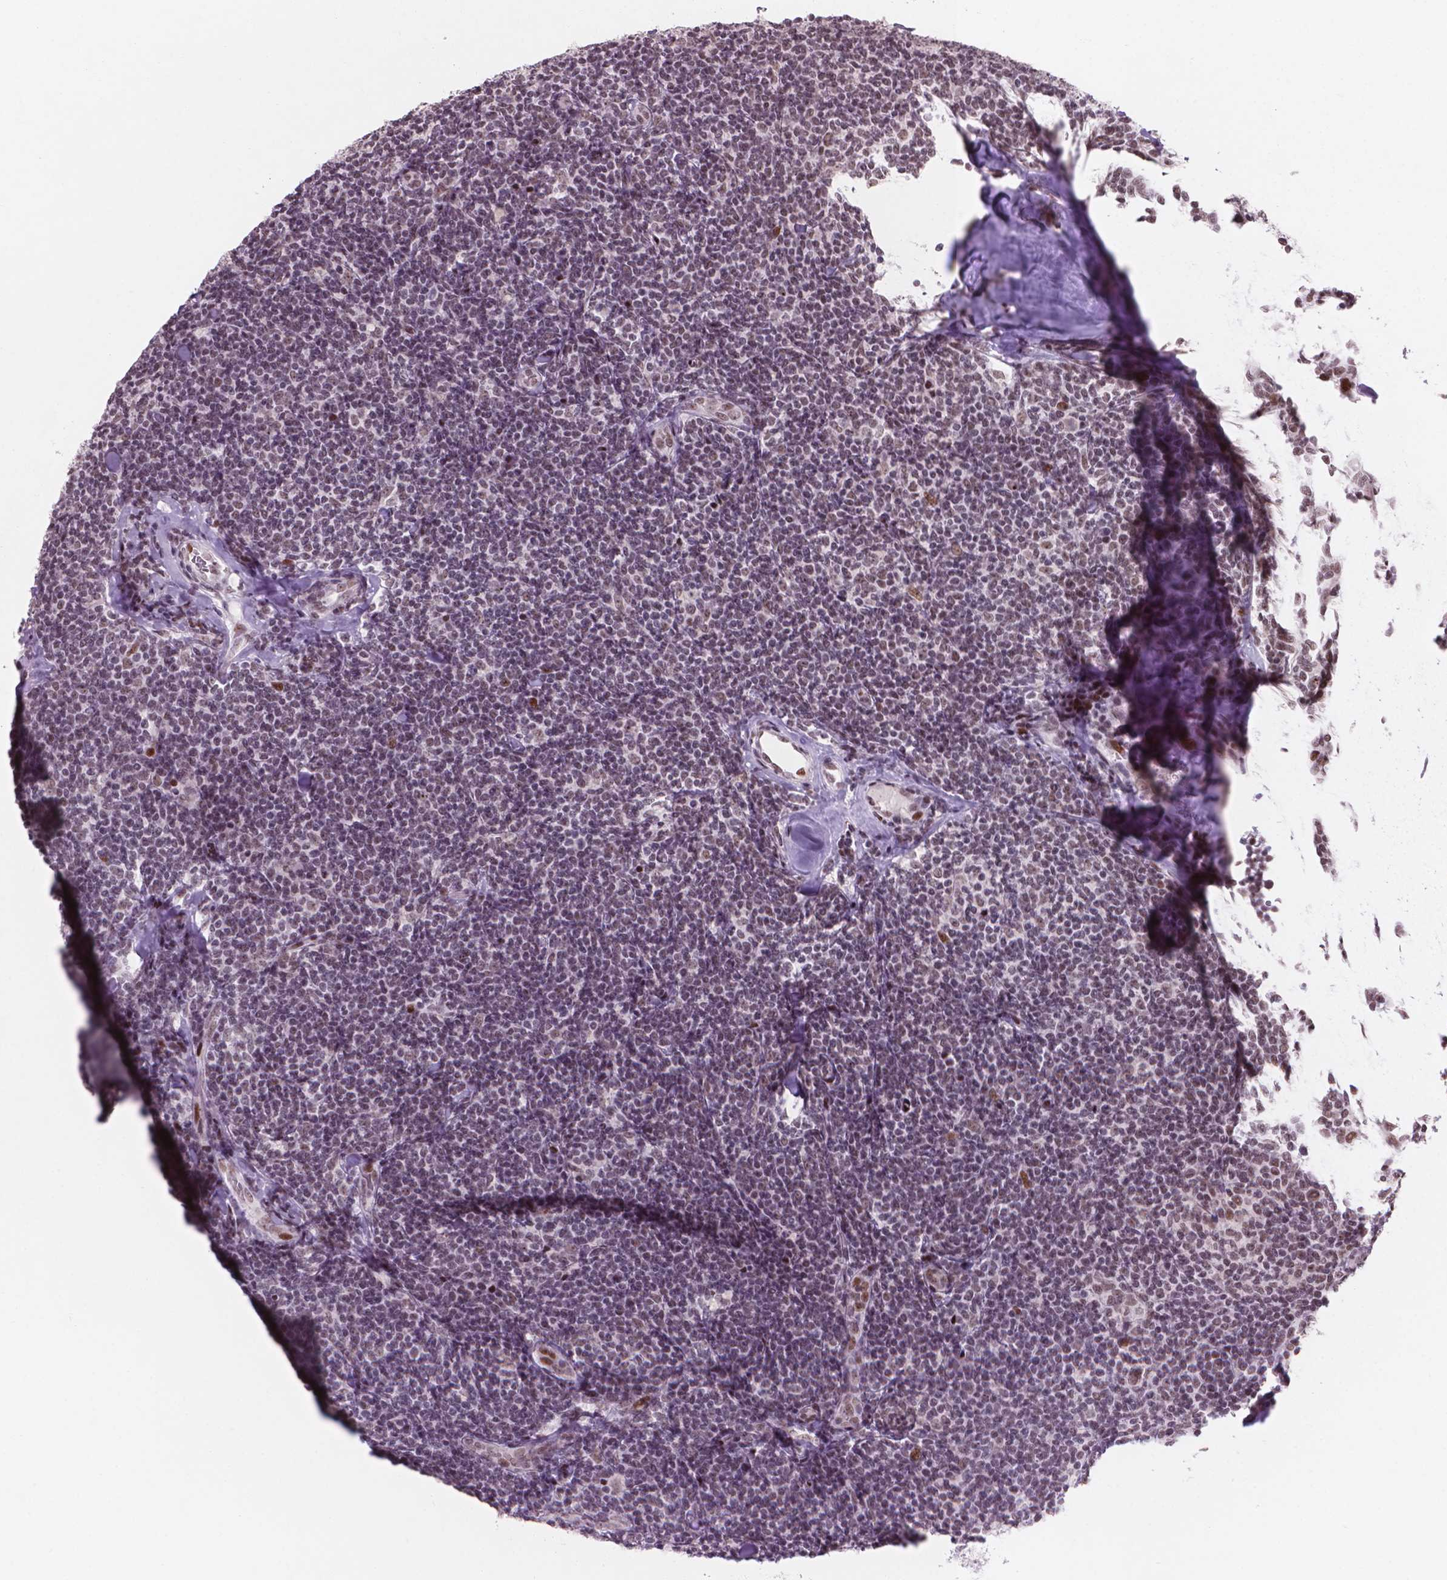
{"staining": {"intensity": "weak", "quantity": "<25%", "location": "nuclear"}, "tissue": "lymphoma", "cell_type": "Tumor cells", "image_type": "cancer", "snomed": [{"axis": "morphology", "description": "Malignant lymphoma, non-Hodgkin's type, Low grade"}, {"axis": "topography", "description": "Lymph node"}], "caption": "Immunohistochemical staining of human lymphoma shows no significant expression in tumor cells. (DAB (3,3'-diaminobenzidine) immunohistochemistry visualized using brightfield microscopy, high magnification).", "gene": "HES7", "patient": {"sex": "female", "age": 56}}